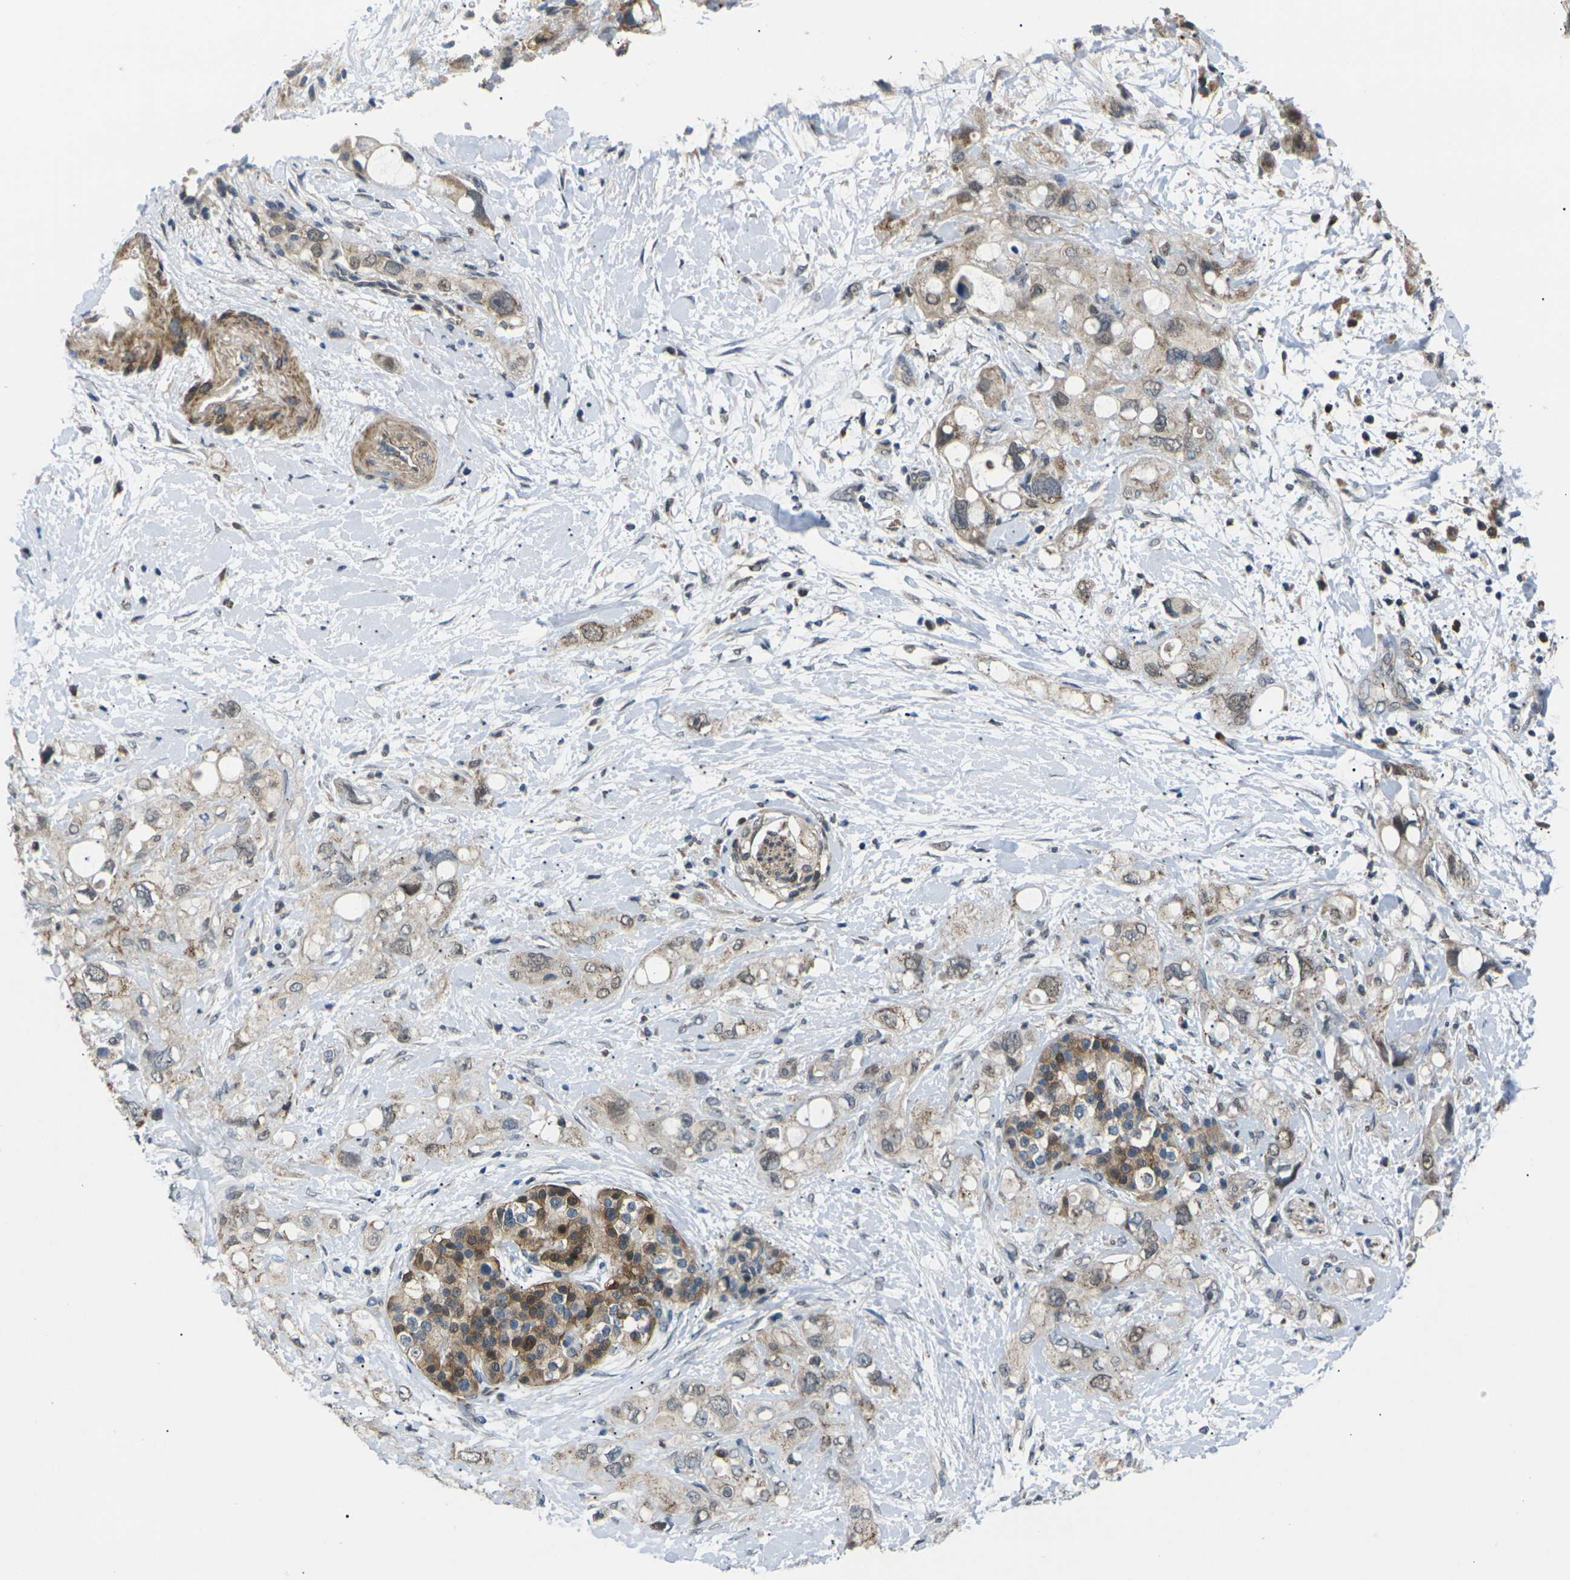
{"staining": {"intensity": "weak", "quantity": "<25%", "location": "cytoplasmic/membranous"}, "tissue": "pancreatic cancer", "cell_type": "Tumor cells", "image_type": "cancer", "snomed": [{"axis": "morphology", "description": "Adenocarcinoma, NOS"}, {"axis": "topography", "description": "Pancreas"}], "caption": "Tumor cells are negative for brown protein staining in pancreatic cancer (adenocarcinoma).", "gene": "RPS6KA3", "patient": {"sex": "female", "age": 56}}